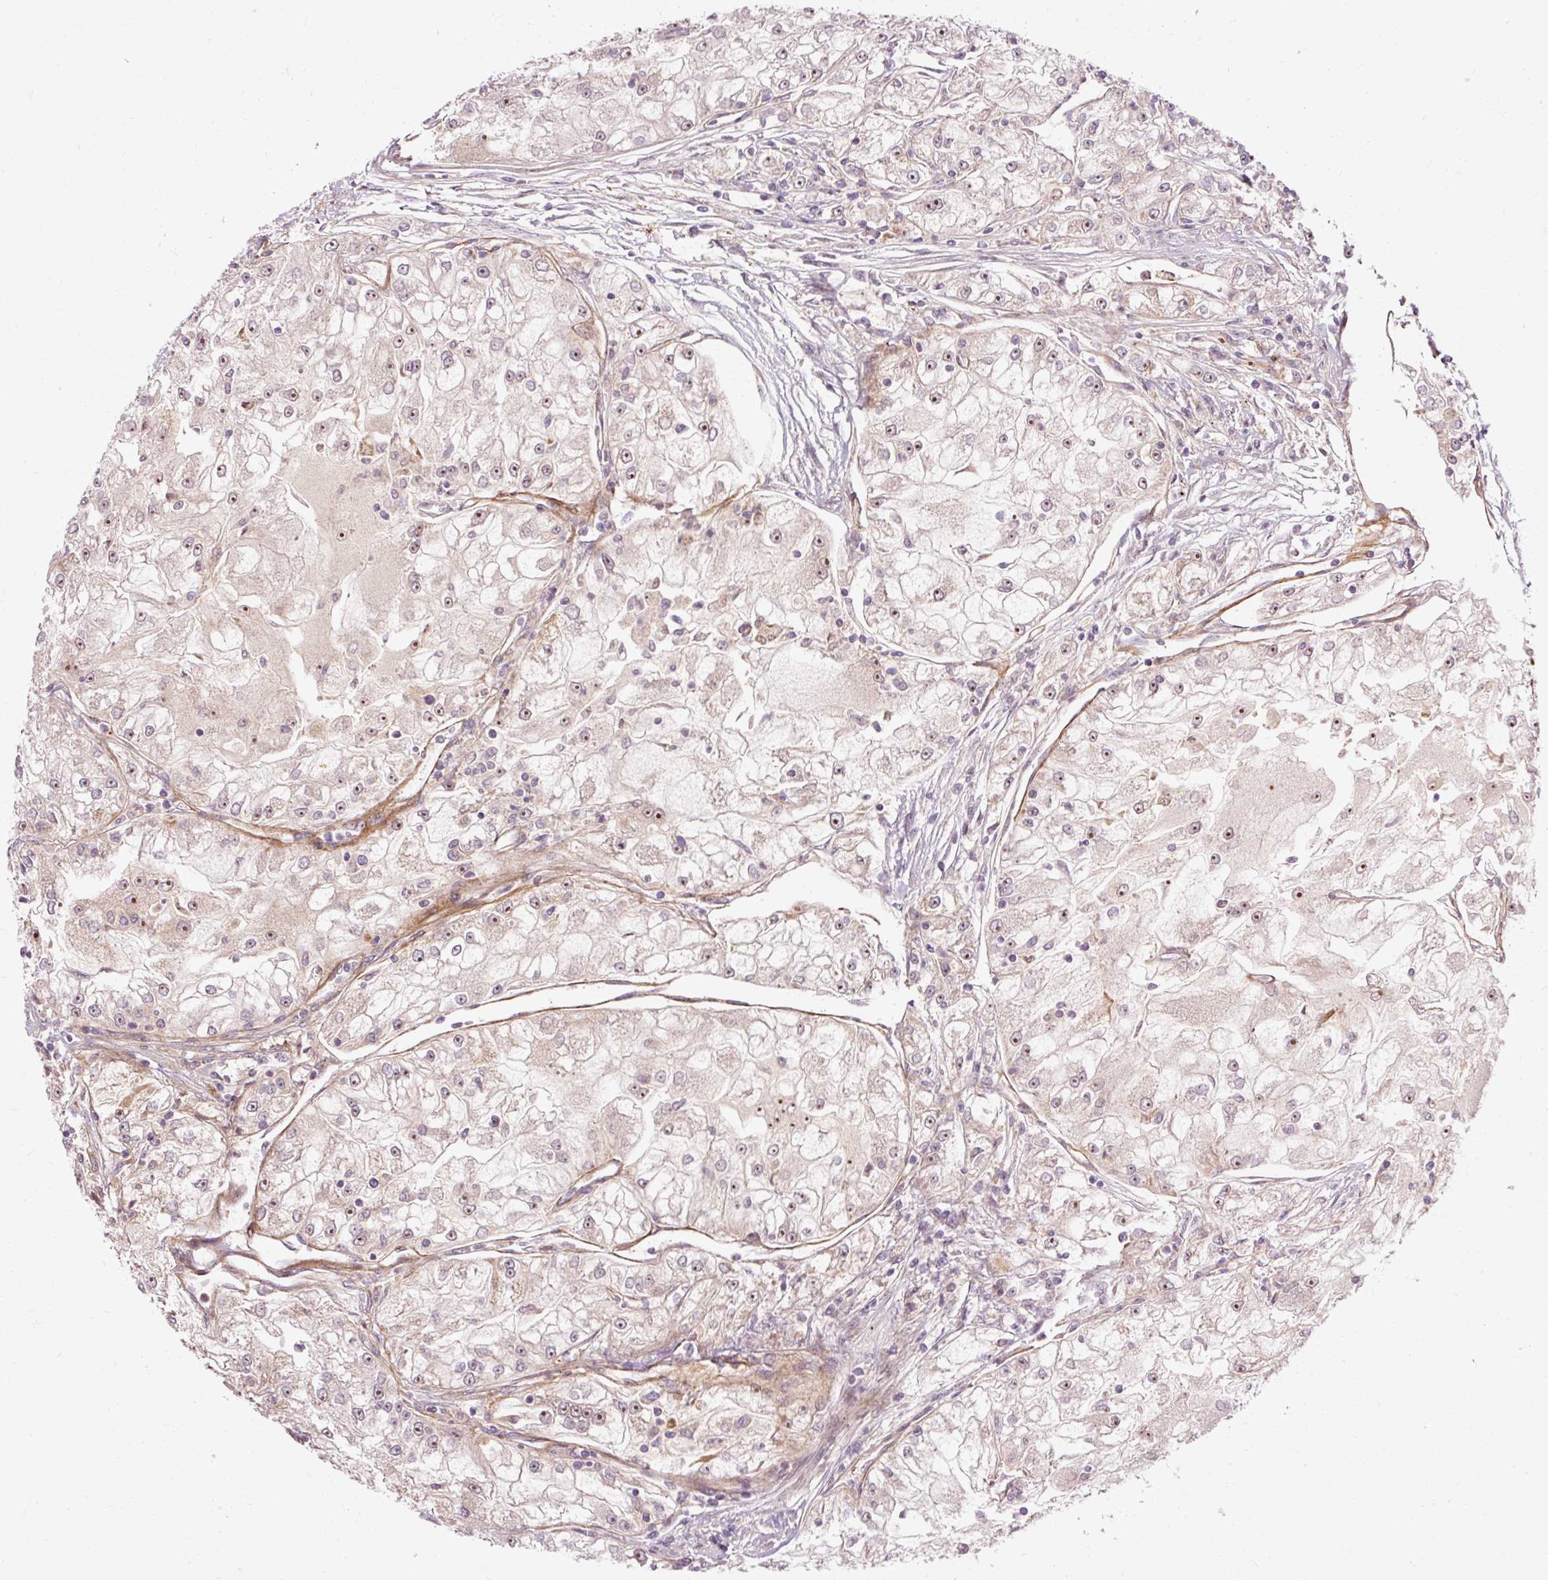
{"staining": {"intensity": "moderate", "quantity": "25%-75%", "location": "nuclear"}, "tissue": "renal cancer", "cell_type": "Tumor cells", "image_type": "cancer", "snomed": [{"axis": "morphology", "description": "Adenocarcinoma, NOS"}, {"axis": "topography", "description": "Kidney"}], "caption": "A brown stain shows moderate nuclear expression of a protein in renal adenocarcinoma tumor cells.", "gene": "CEBPZ", "patient": {"sex": "female", "age": 72}}